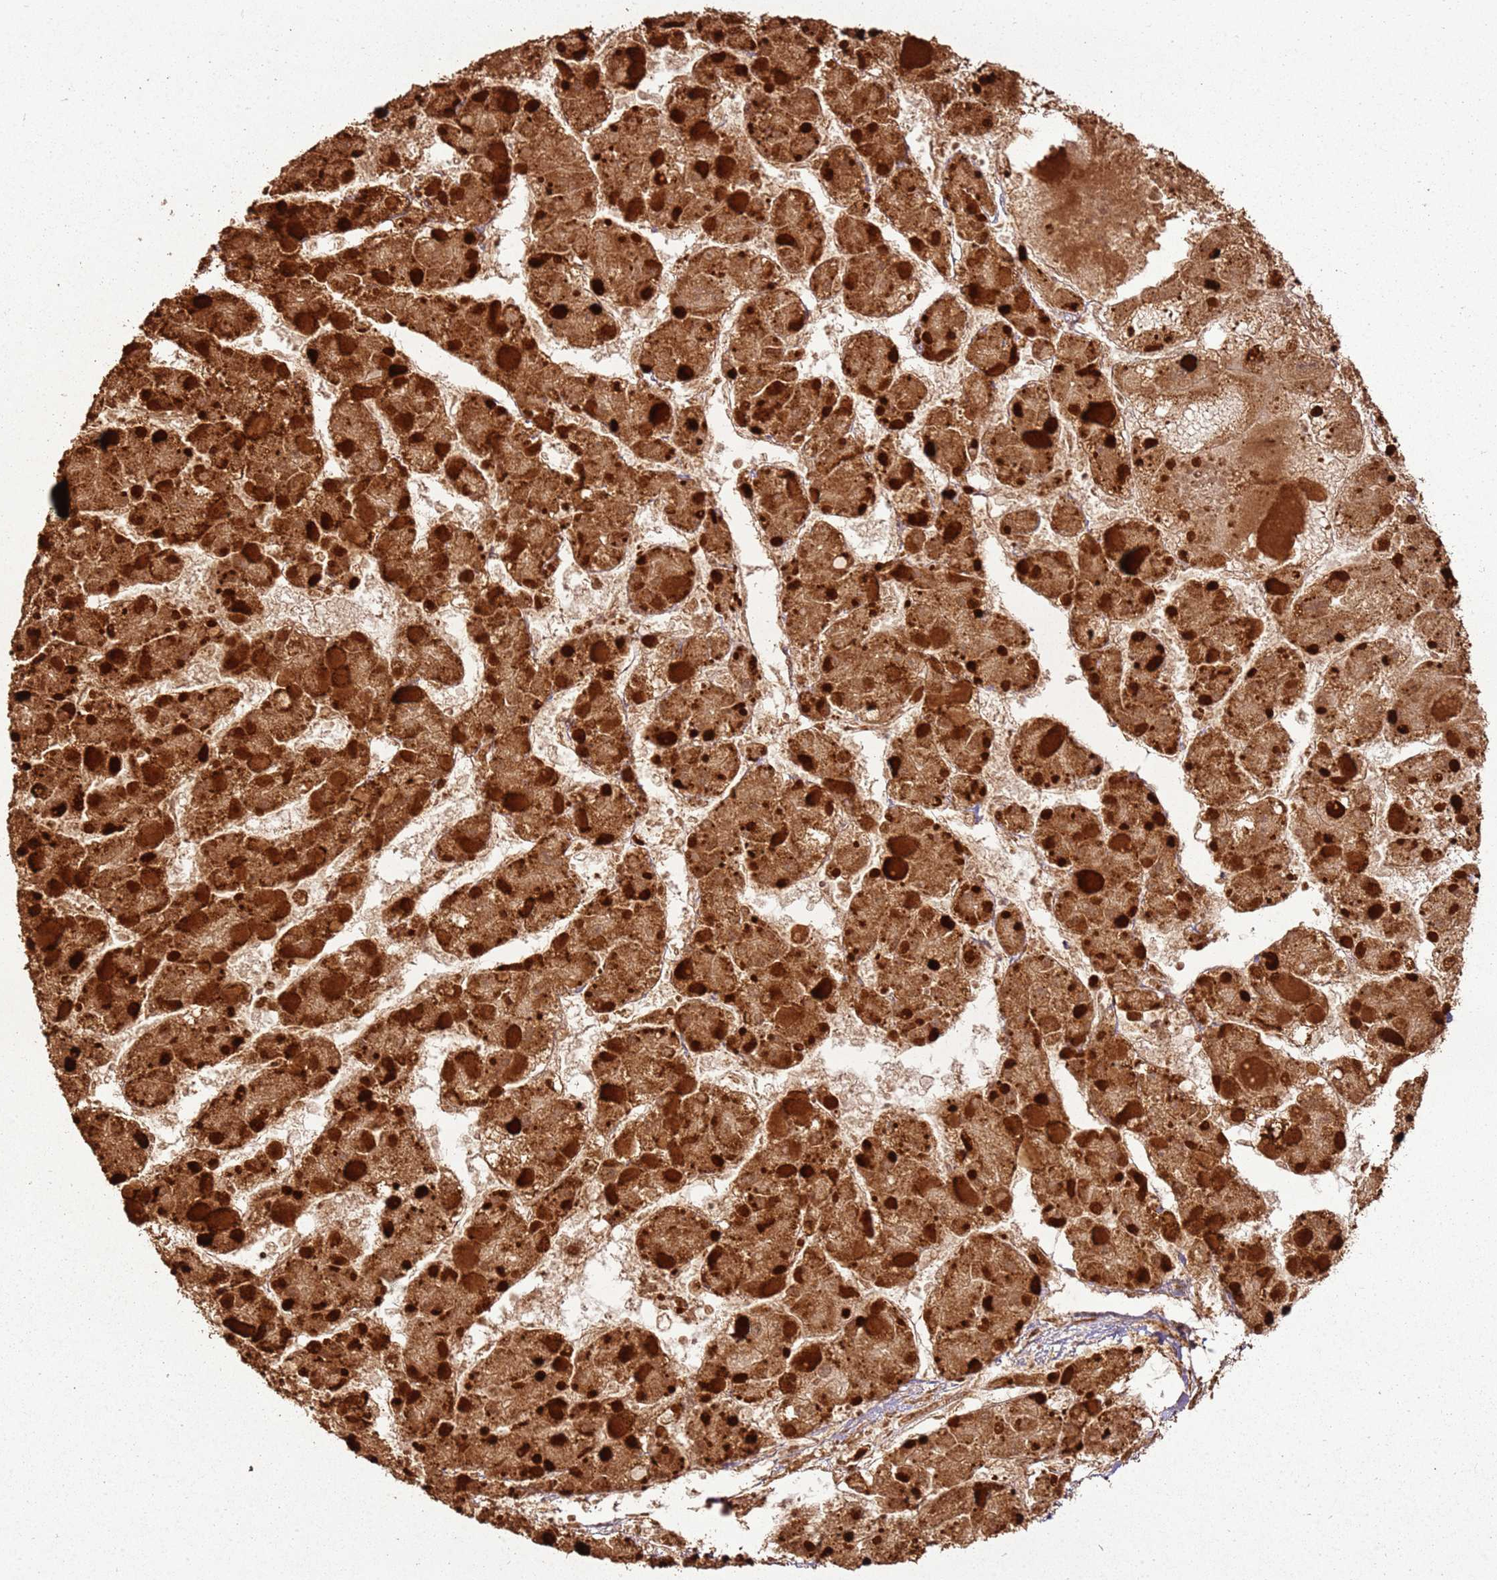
{"staining": {"intensity": "strong", "quantity": ">75%", "location": "cytoplasmic/membranous"}, "tissue": "liver cancer", "cell_type": "Tumor cells", "image_type": "cancer", "snomed": [{"axis": "morphology", "description": "Carcinoma, Hepatocellular, NOS"}, {"axis": "topography", "description": "Liver"}], "caption": "Strong cytoplasmic/membranous positivity is present in about >75% of tumor cells in liver cancer (hepatocellular carcinoma).", "gene": "MRPS6", "patient": {"sex": "female", "age": 73}}